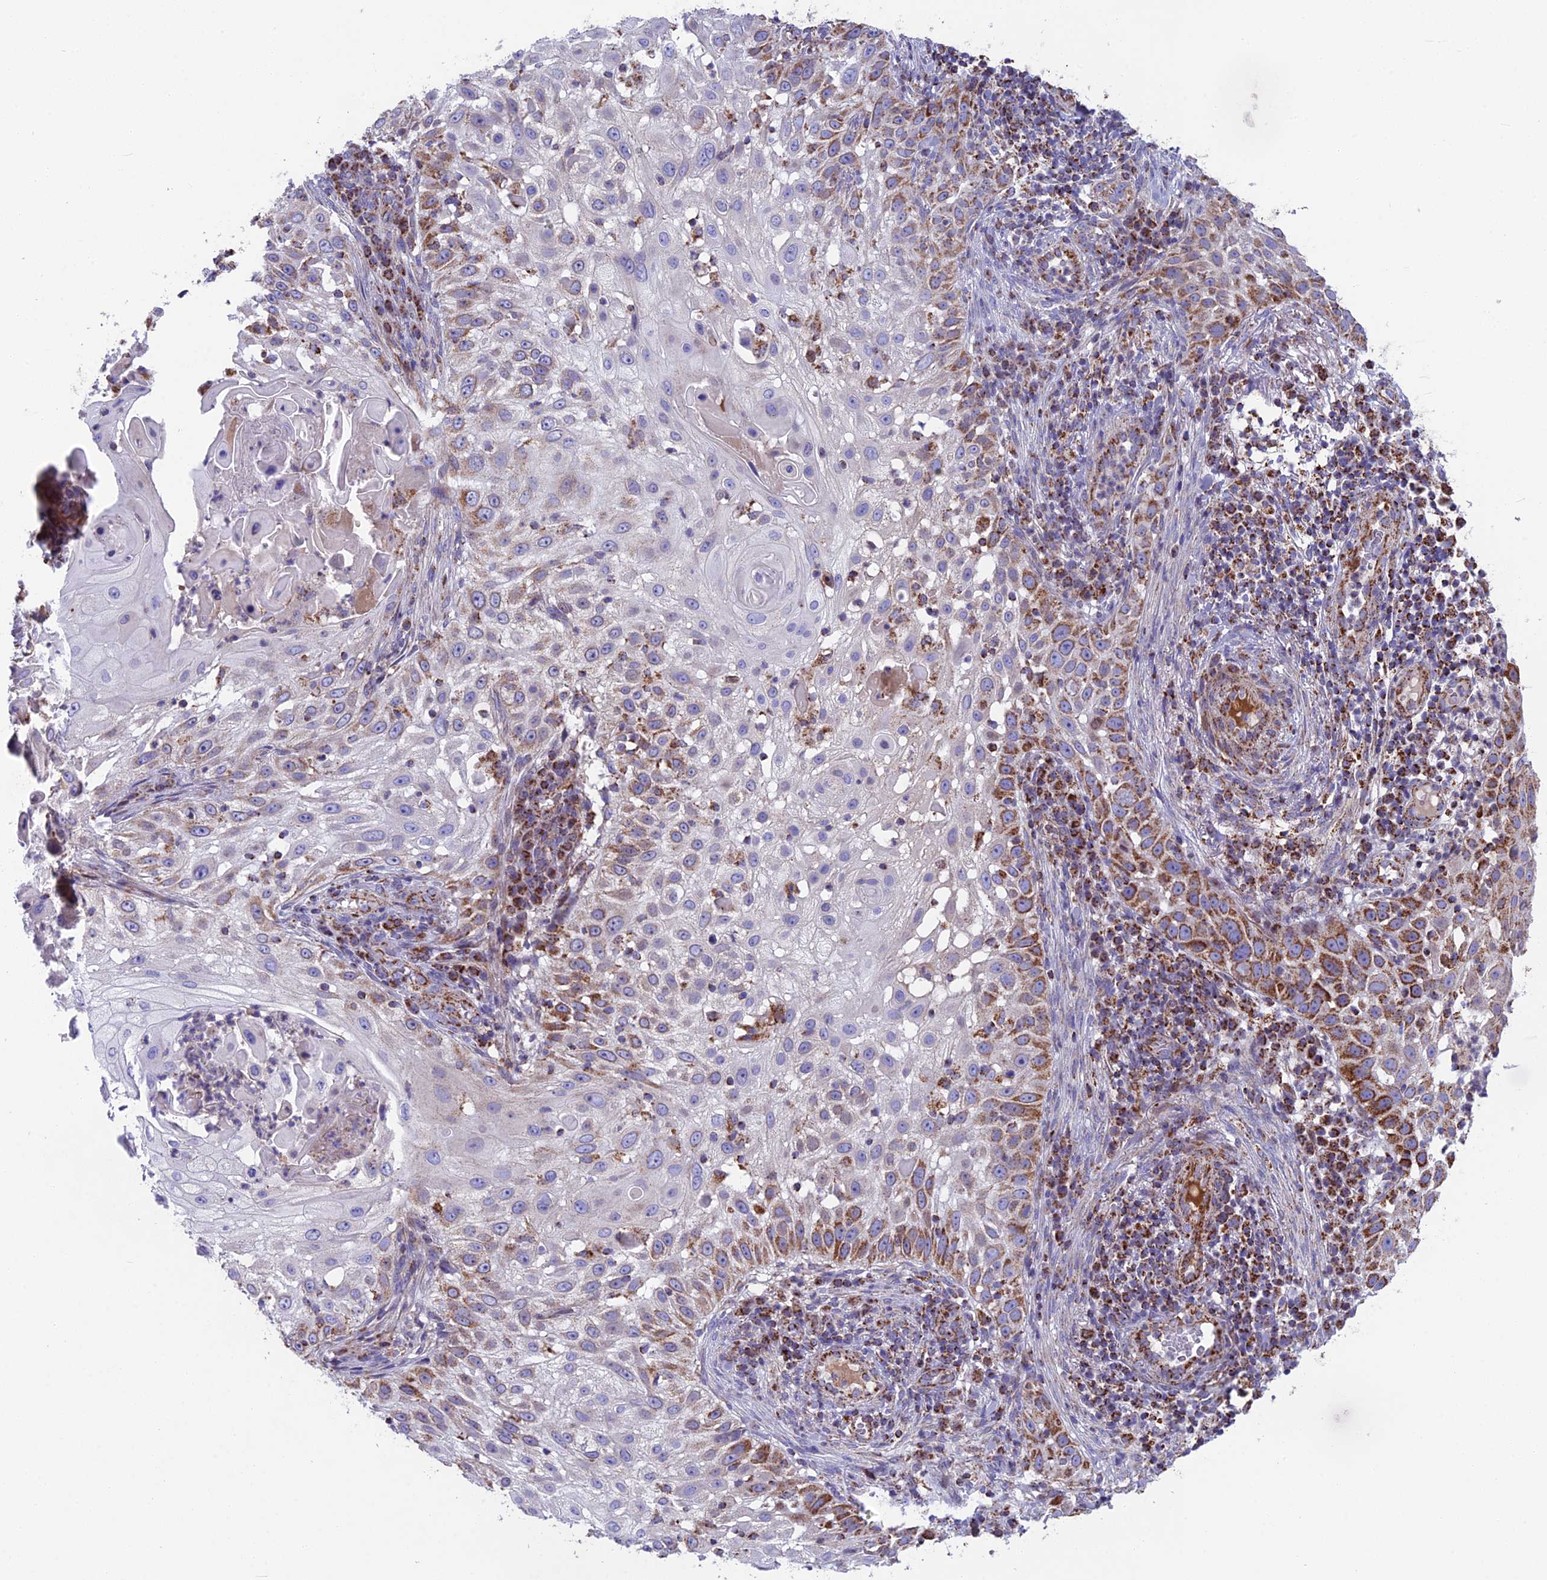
{"staining": {"intensity": "moderate", "quantity": "25%-75%", "location": "cytoplasmic/membranous"}, "tissue": "skin cancer", "cell_type": "Tumor cells", "image_type": "cancer", "snomed": [{"axis": "morphology", "description": "Squamous cell carcinoma, NOS"}, {"axis": "topography", "description": "Skin"}], "caption": "Brown immunohistochemical staining in human skin cancer exhibits moderate cytoplasmic/membranous expression in about 25%-75% of tumor cells.", "gene": "CS", "patient": {"sex": "female", "age": 44}}